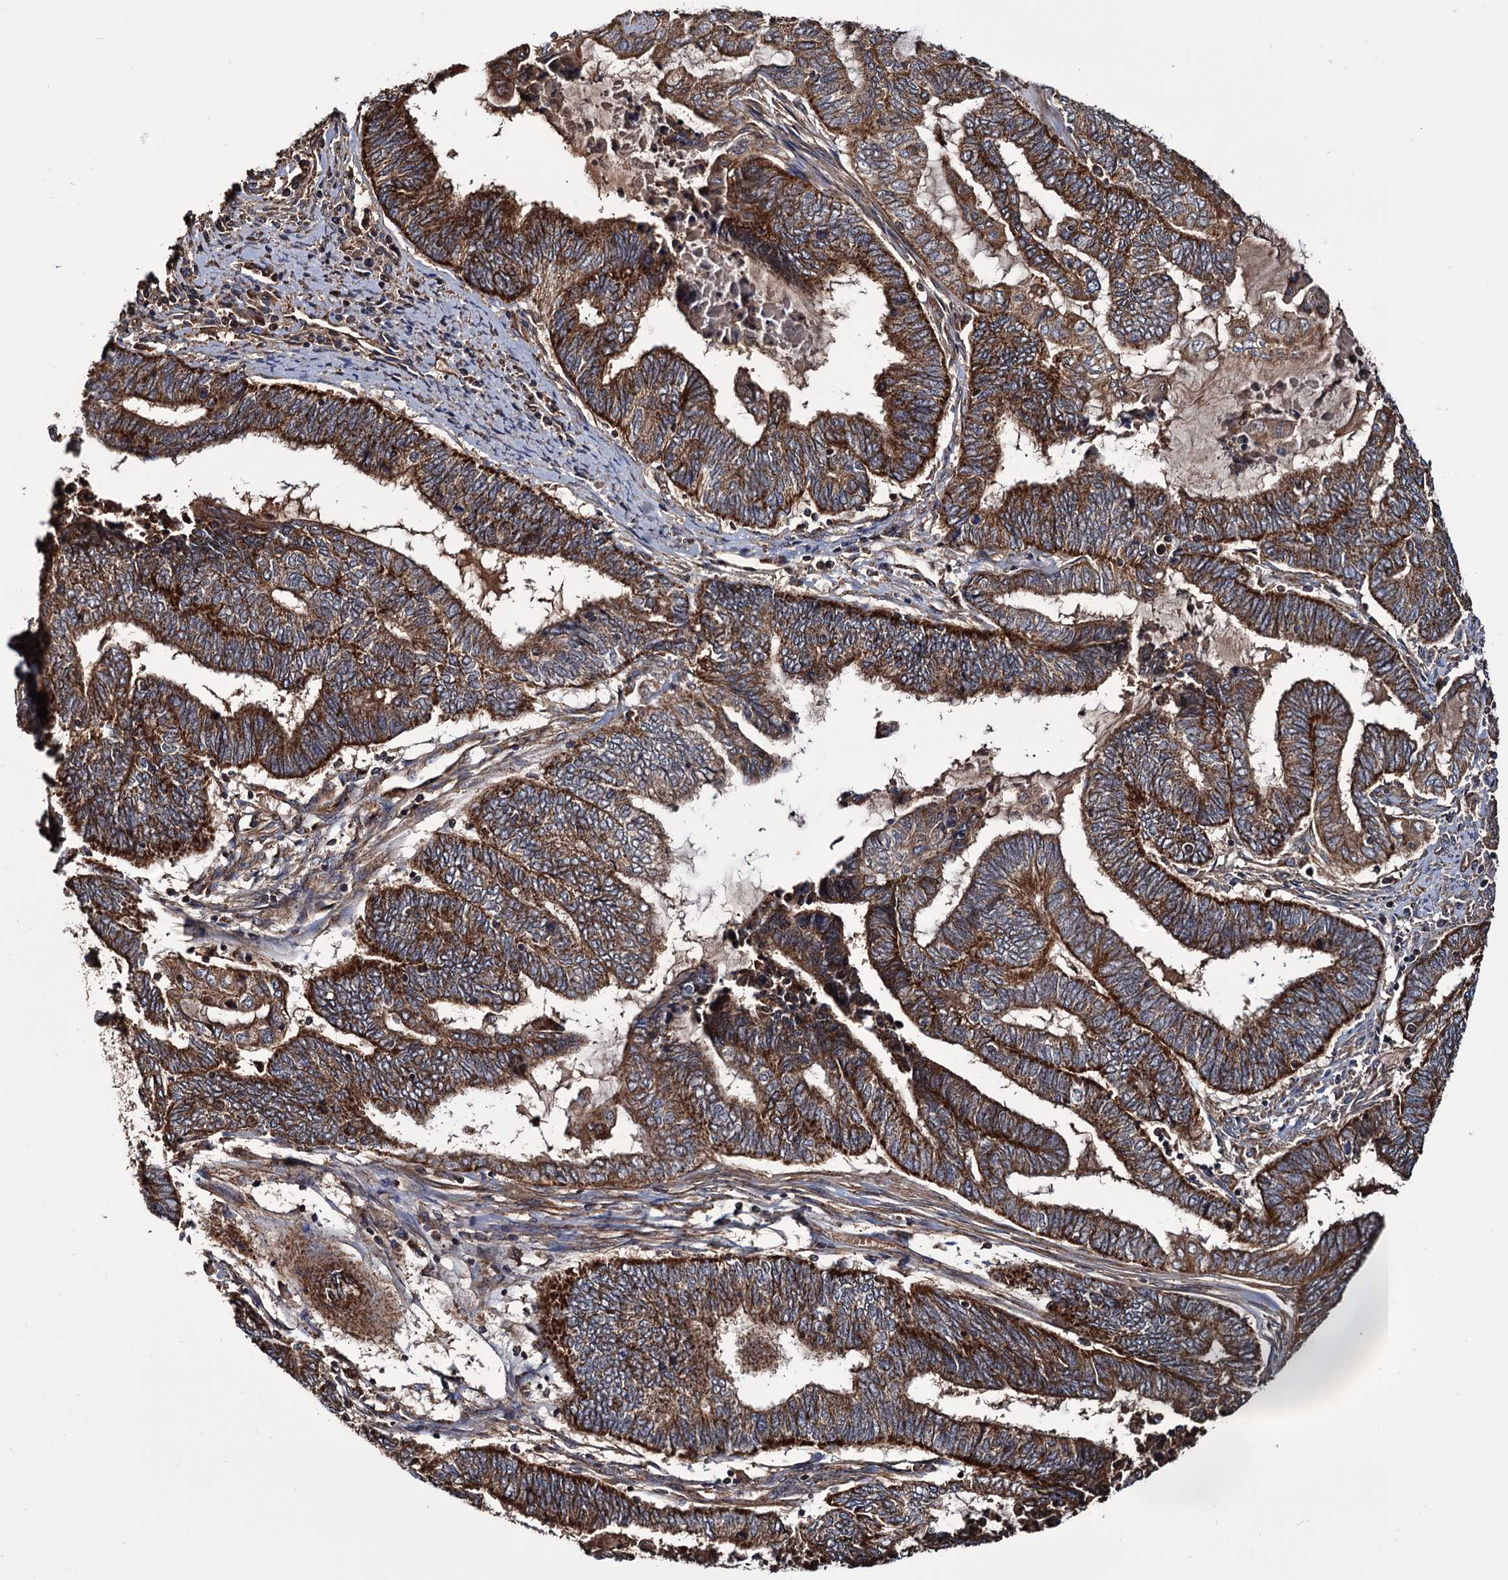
{"staining": {"intensity": "strong", "quantity": ">75%", "location": "cytoplasmic/membranous"}, "tissue": "endometrial cancer", "cell_type": "Tumor cells", "image_type": "cancer", "snomed": [{"axis": "morphology", "description": "Adenocarcinoma, NOS"}, {"axis": "topography", "description": "Uterus"}, {"axis": "topography", "description": "Endometrium"}], "caption": "A brown stain labels strong cytoplasmic/membranous staining of a protein in human endometrial adenocarcinoma tumor cells.", "gene": "MRPL42", "patient": {"sex": "female", "age": 70}}